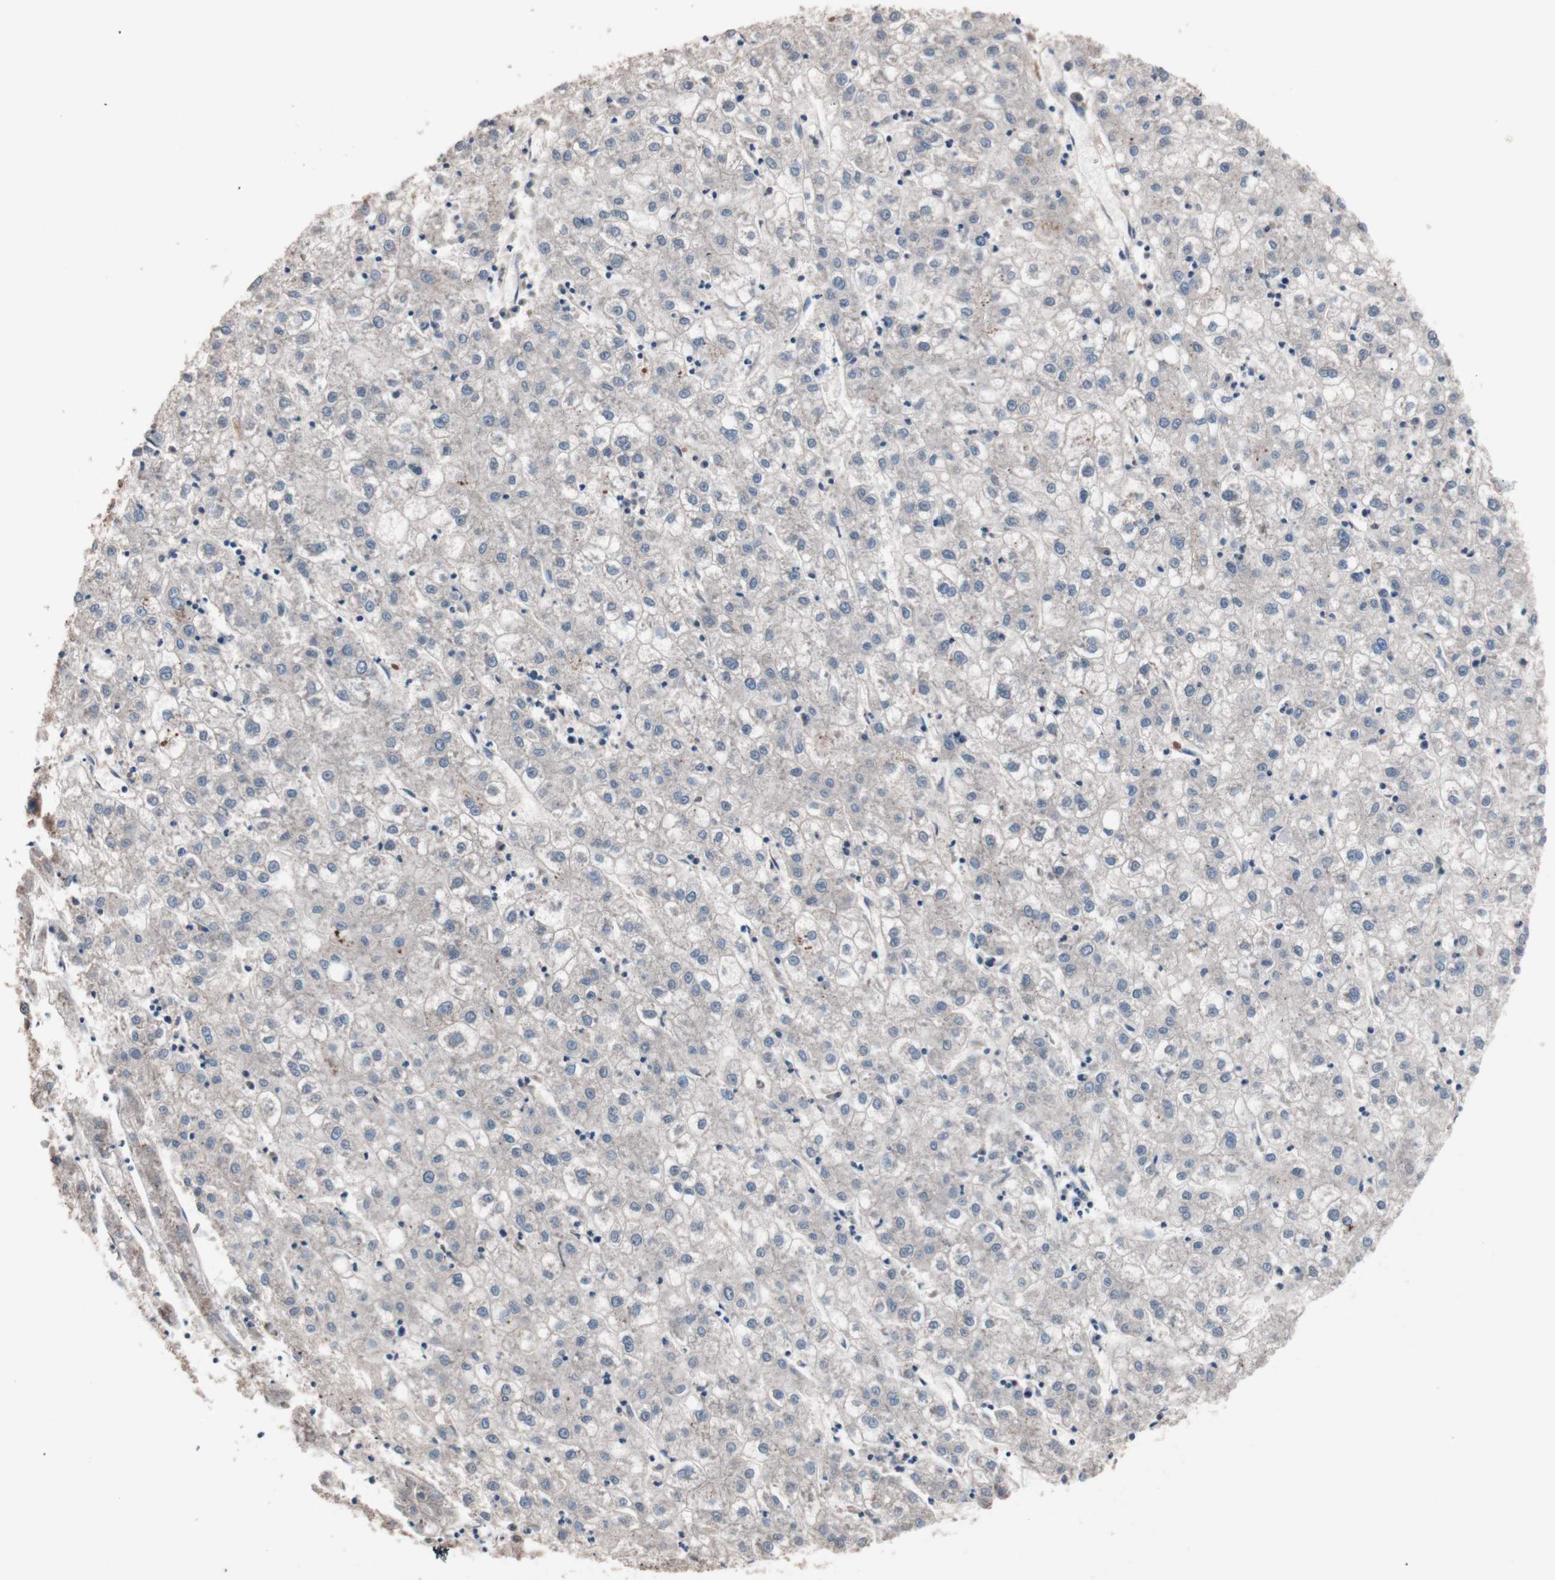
{"staining": {"intensity": "negative", "quantity": "none", "location": "none"}, "tissue": "liver cancer", "cell_type": "Tumor cells", "image_type": "cancer", "snomed": [{"axis": "morphology", "description": "Carcinoma, Hepatocellular, NOS"}, {"axis": "topography", "description": "Liver"}], "caption": "Image shows no significant protein positivity in tumor cells of liver cancer (hepatocellular carcinoma). The staining was performed using DAB (3,3'-diaminobenzidine) to visualize the protein expression in brown, while the nuclei were stained in blue with hematoxylin (Magnification: 20x).", "gene": "ATG7", "patient": {"sex": "male", "age": 72}}